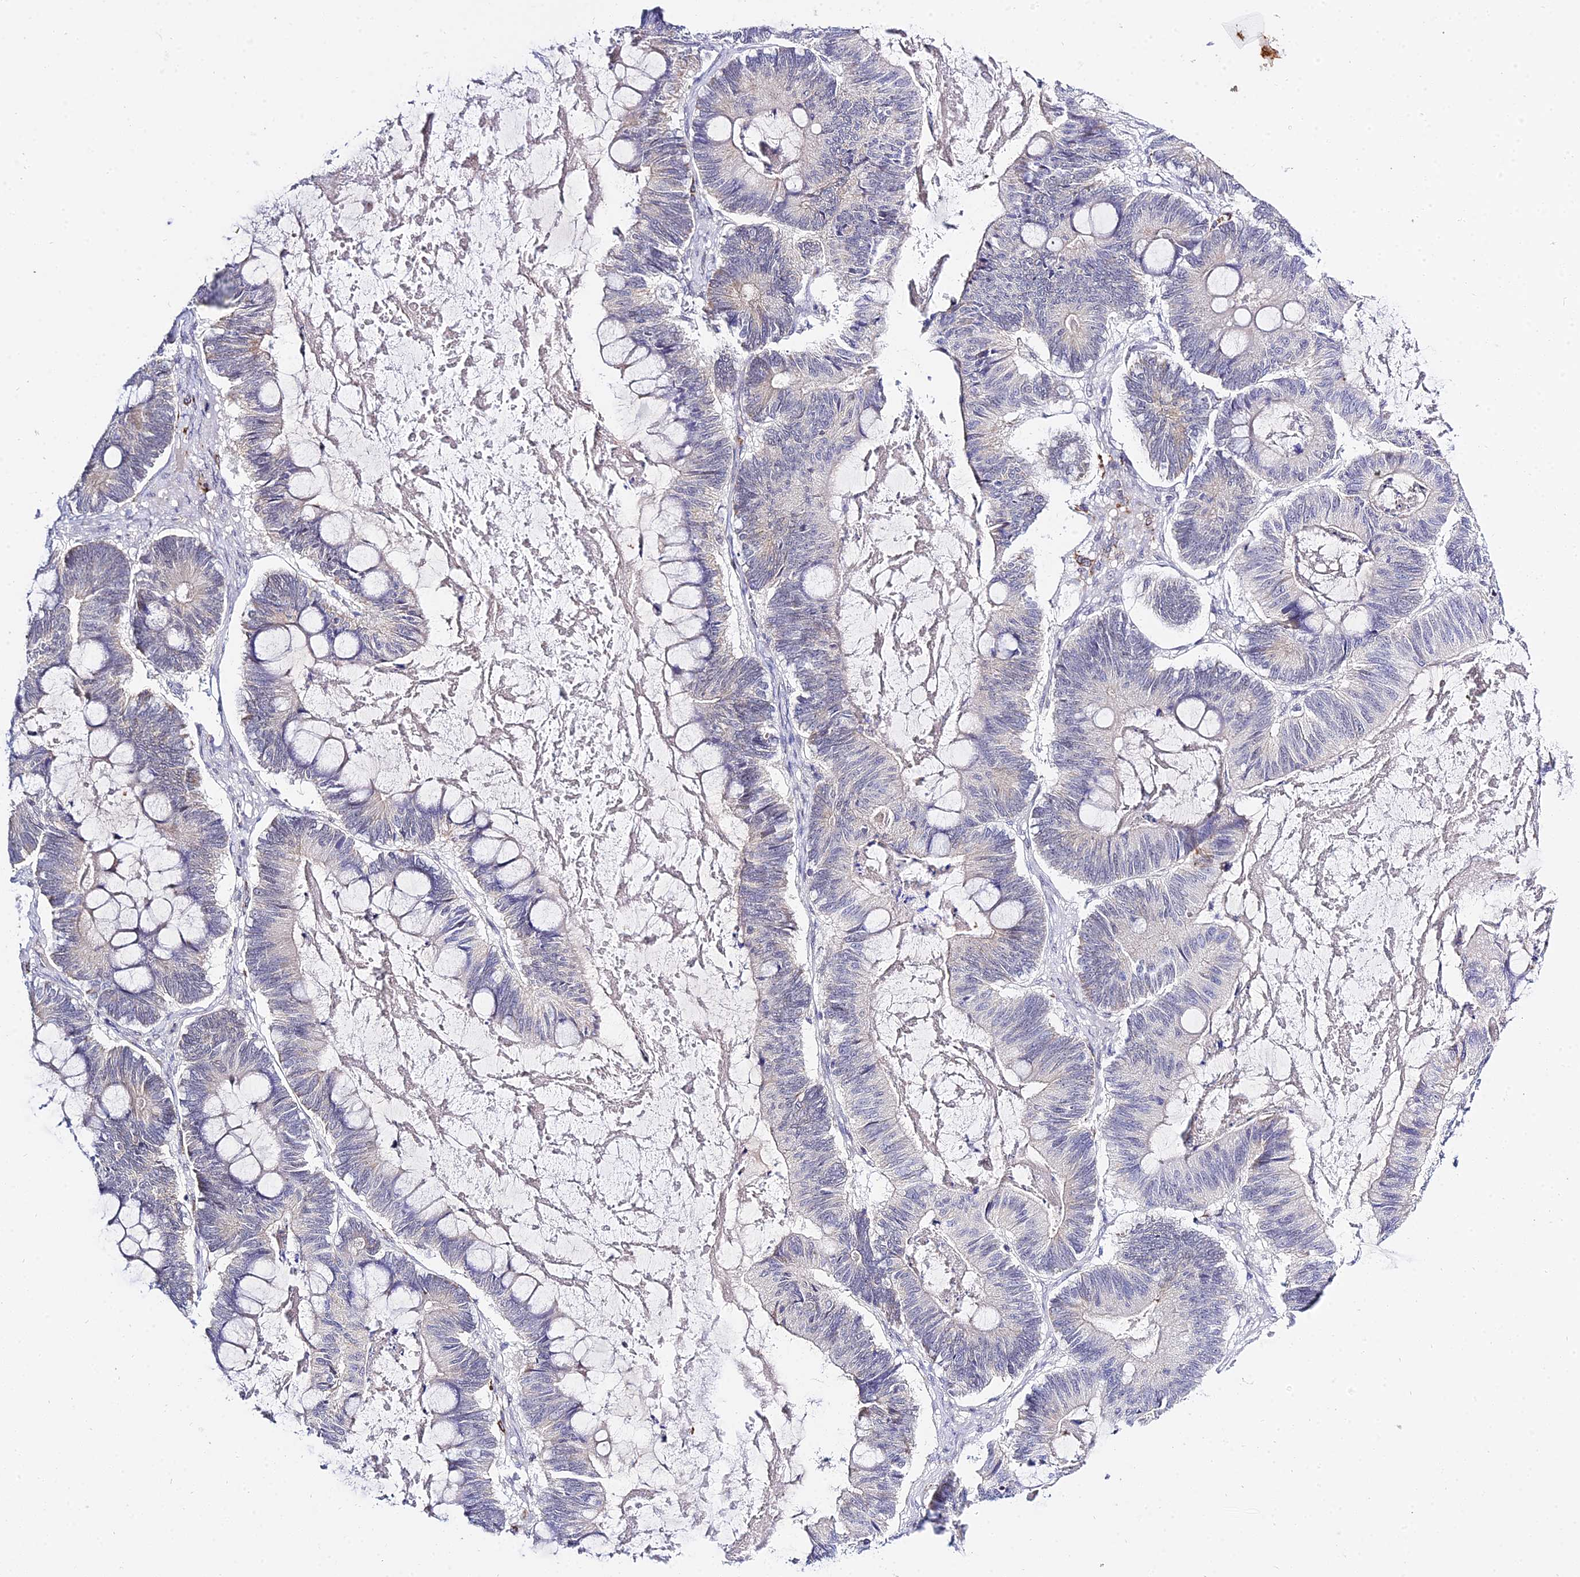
{"staining": {"intensity": "negative", "quantity": "none", "location": "none"}, "tissue": "ovarian cancer", "cell_type": "Tumor cells", "image_type": "cancer", "snomed": [{"axis": "morphology", "description": "Cystadenocarcinoma, mucinous, NOS"}, {"axis": "topography", "description": "Ovary"}], "caption": "Image shows no significant protein staining in tumor cells of mucinous cystadenocarcinoma (ovarian).", "gene": "ZNF628", "patient": {"sex": "female", "age": 61}}